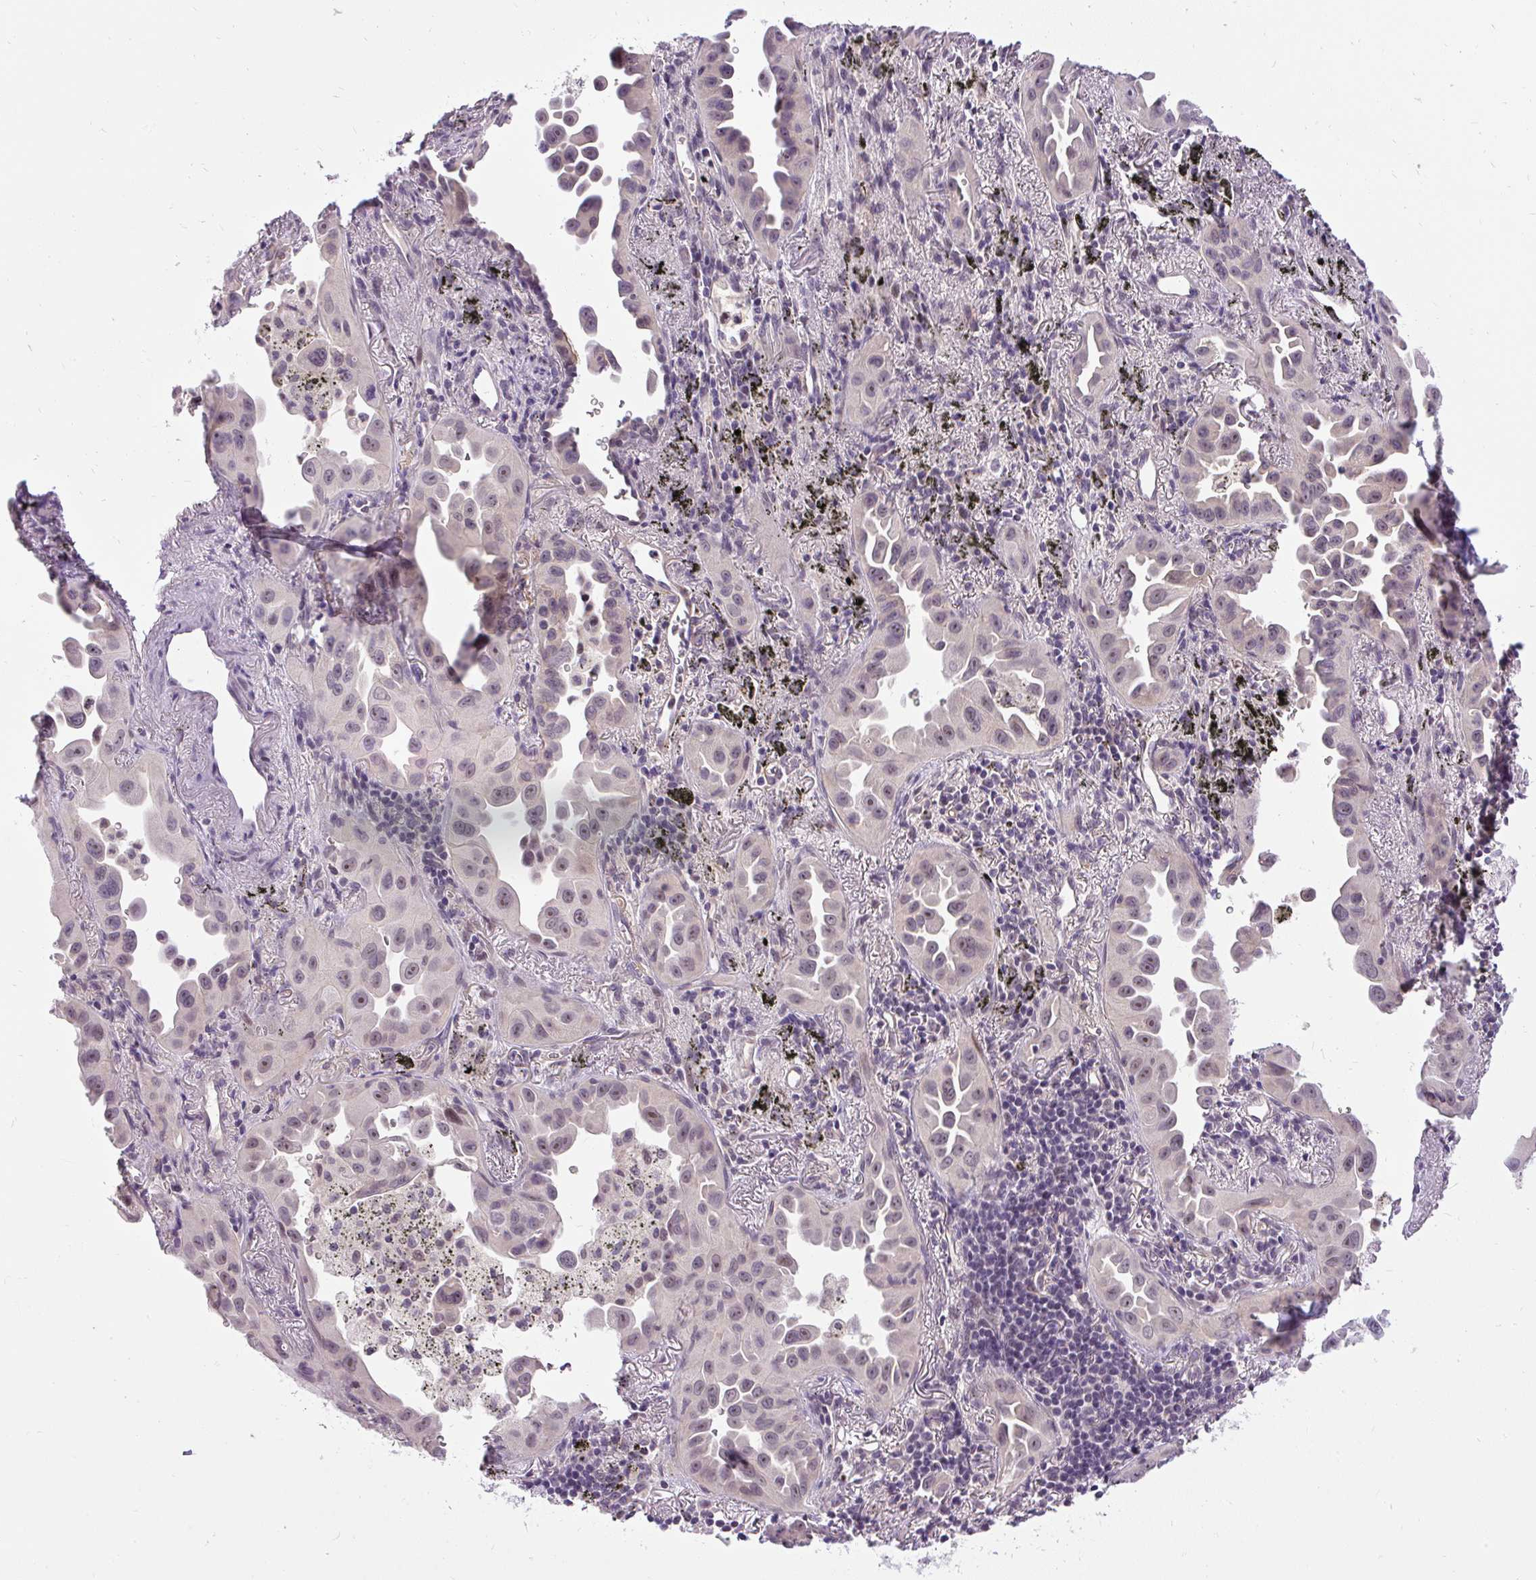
{"staining": {"intensity": "weak", "quantity": "25%-75%", "location": "nuclear"}, "tissue": "lung cancer", "cell_type": "Tumor cells", "image_type": "cancer", "snomed": [{"axis": "morphology", "description": "Adenocarcinoma, NOS"}, {"axis": "topography", "description": "Lung"}], "caption": "Immunohistochemical staining of human adenocarcinoma (lung) reveals low levels of weak nuclear positivity in about 25%-75% of tumor cells.", "gene": "FAM117B", "patient": {"sex": "male", "age": 68}}